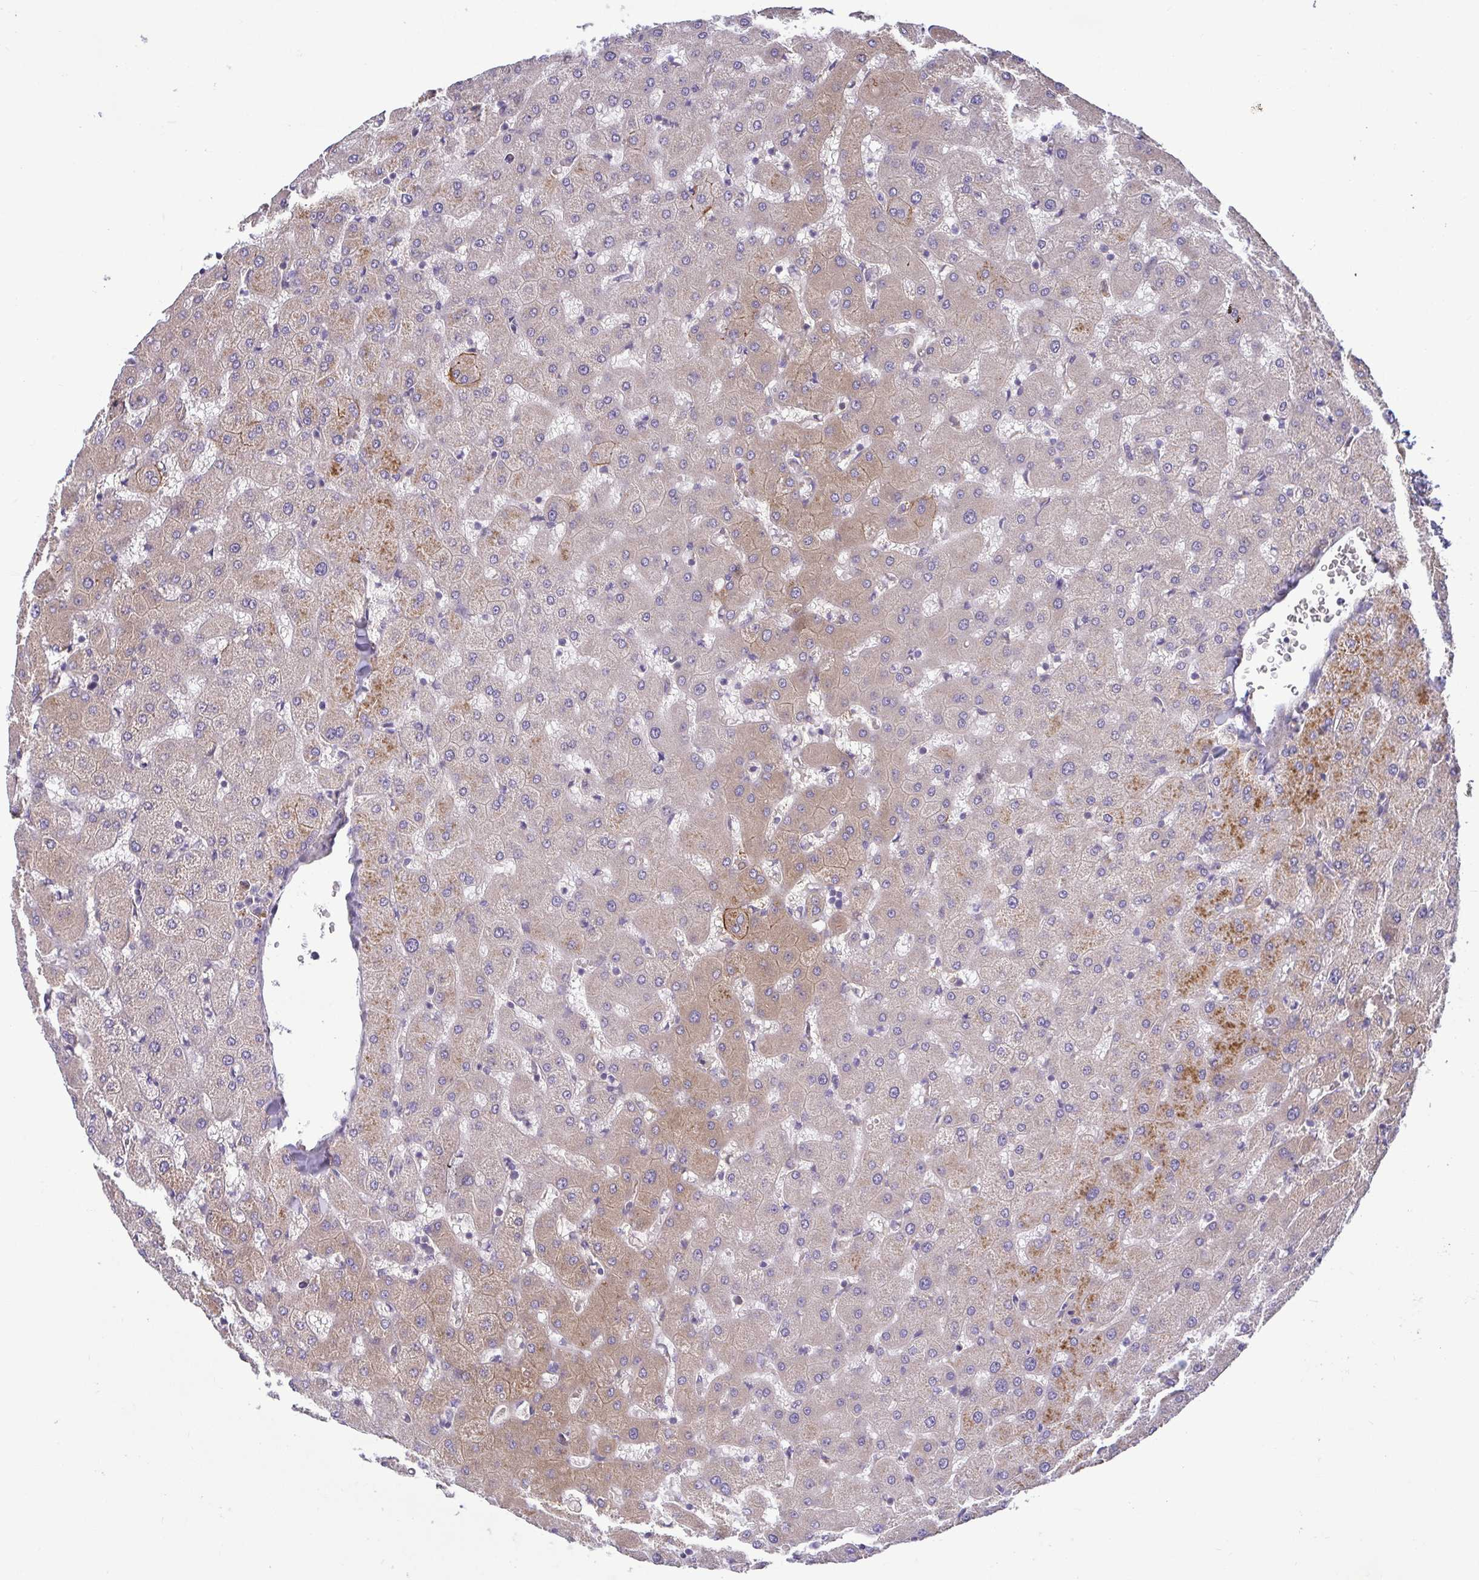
{"staining": {"intensity": "negative", "quantity": "none", "location": "none"}, "tissue": "liver", "cell_type": "Cholangiocytes", "image_type": "normal", "snomed": [{"axis": "morphology", "description": "Normal tissue, NOS"}, {"axis": "topography", "description": "Liver"}], "caption": "This is an IHC photomicrograph of normal liver. There is no positivity in cholangiocytes.", "gene": "LMF2", "patient": {"sex": "female", "age": 63}}